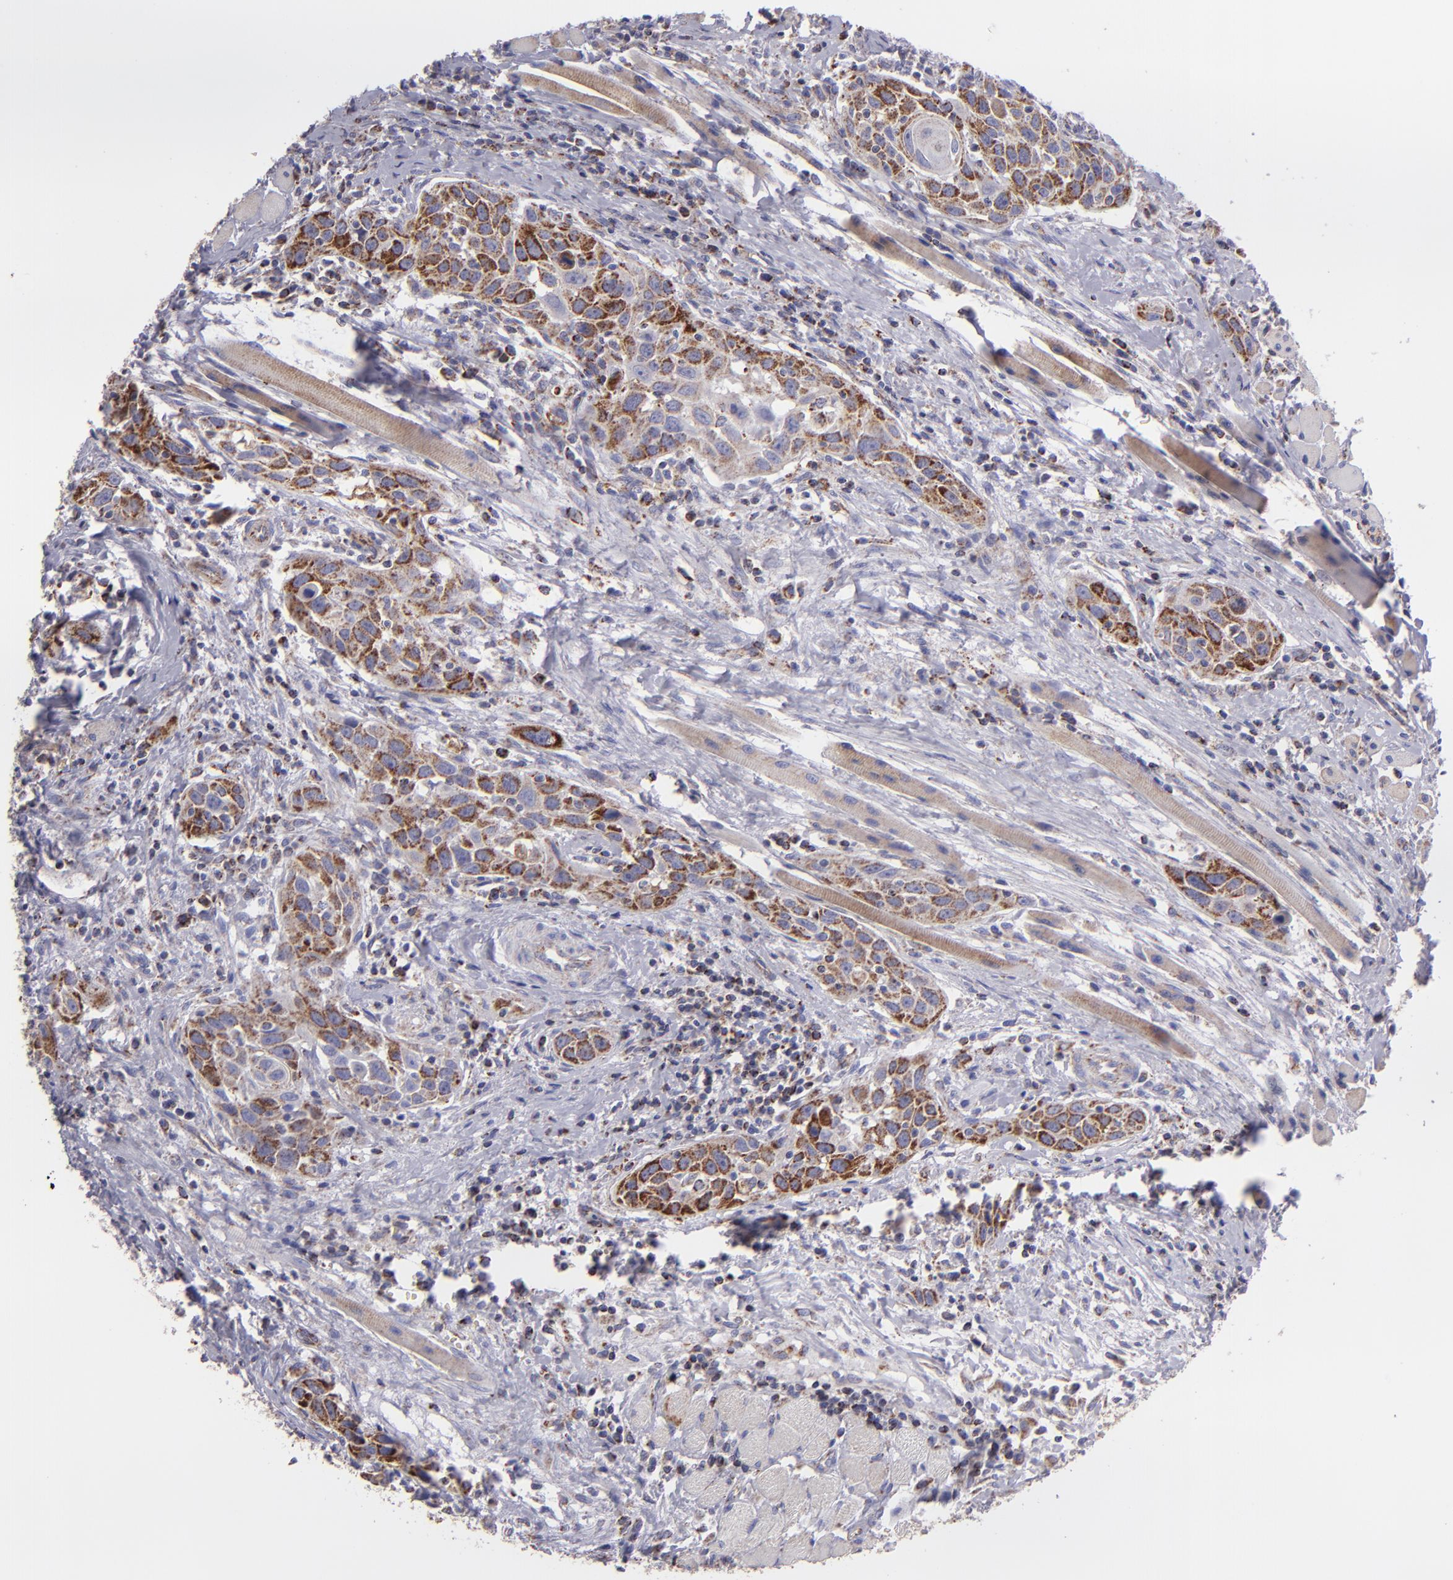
{"staining": {"intensity": "moderate", "quantity": ">75%", "location": "cytoplasmic/membranous"}, "tissue": "head and neck cancer", "cell_type": "Tumor cells", "image_type": "cancer", "snomed": [{"axis": "morphology", "description": "Squamous cell carcinoma, NOS"}, {"axis": "topography", "description": "Oral tissue"}, {"axis": "topography", "description": "Head-Neck"}], "caption": "Human squamous cell carcinoma (head and neck) stained with a brown dye displays moderate cytoplasmic/membranous positive expression in approximately >75% of tumor cells.", "gene": "HSPD1", "patient": {"sex": "female", "age": 50}}